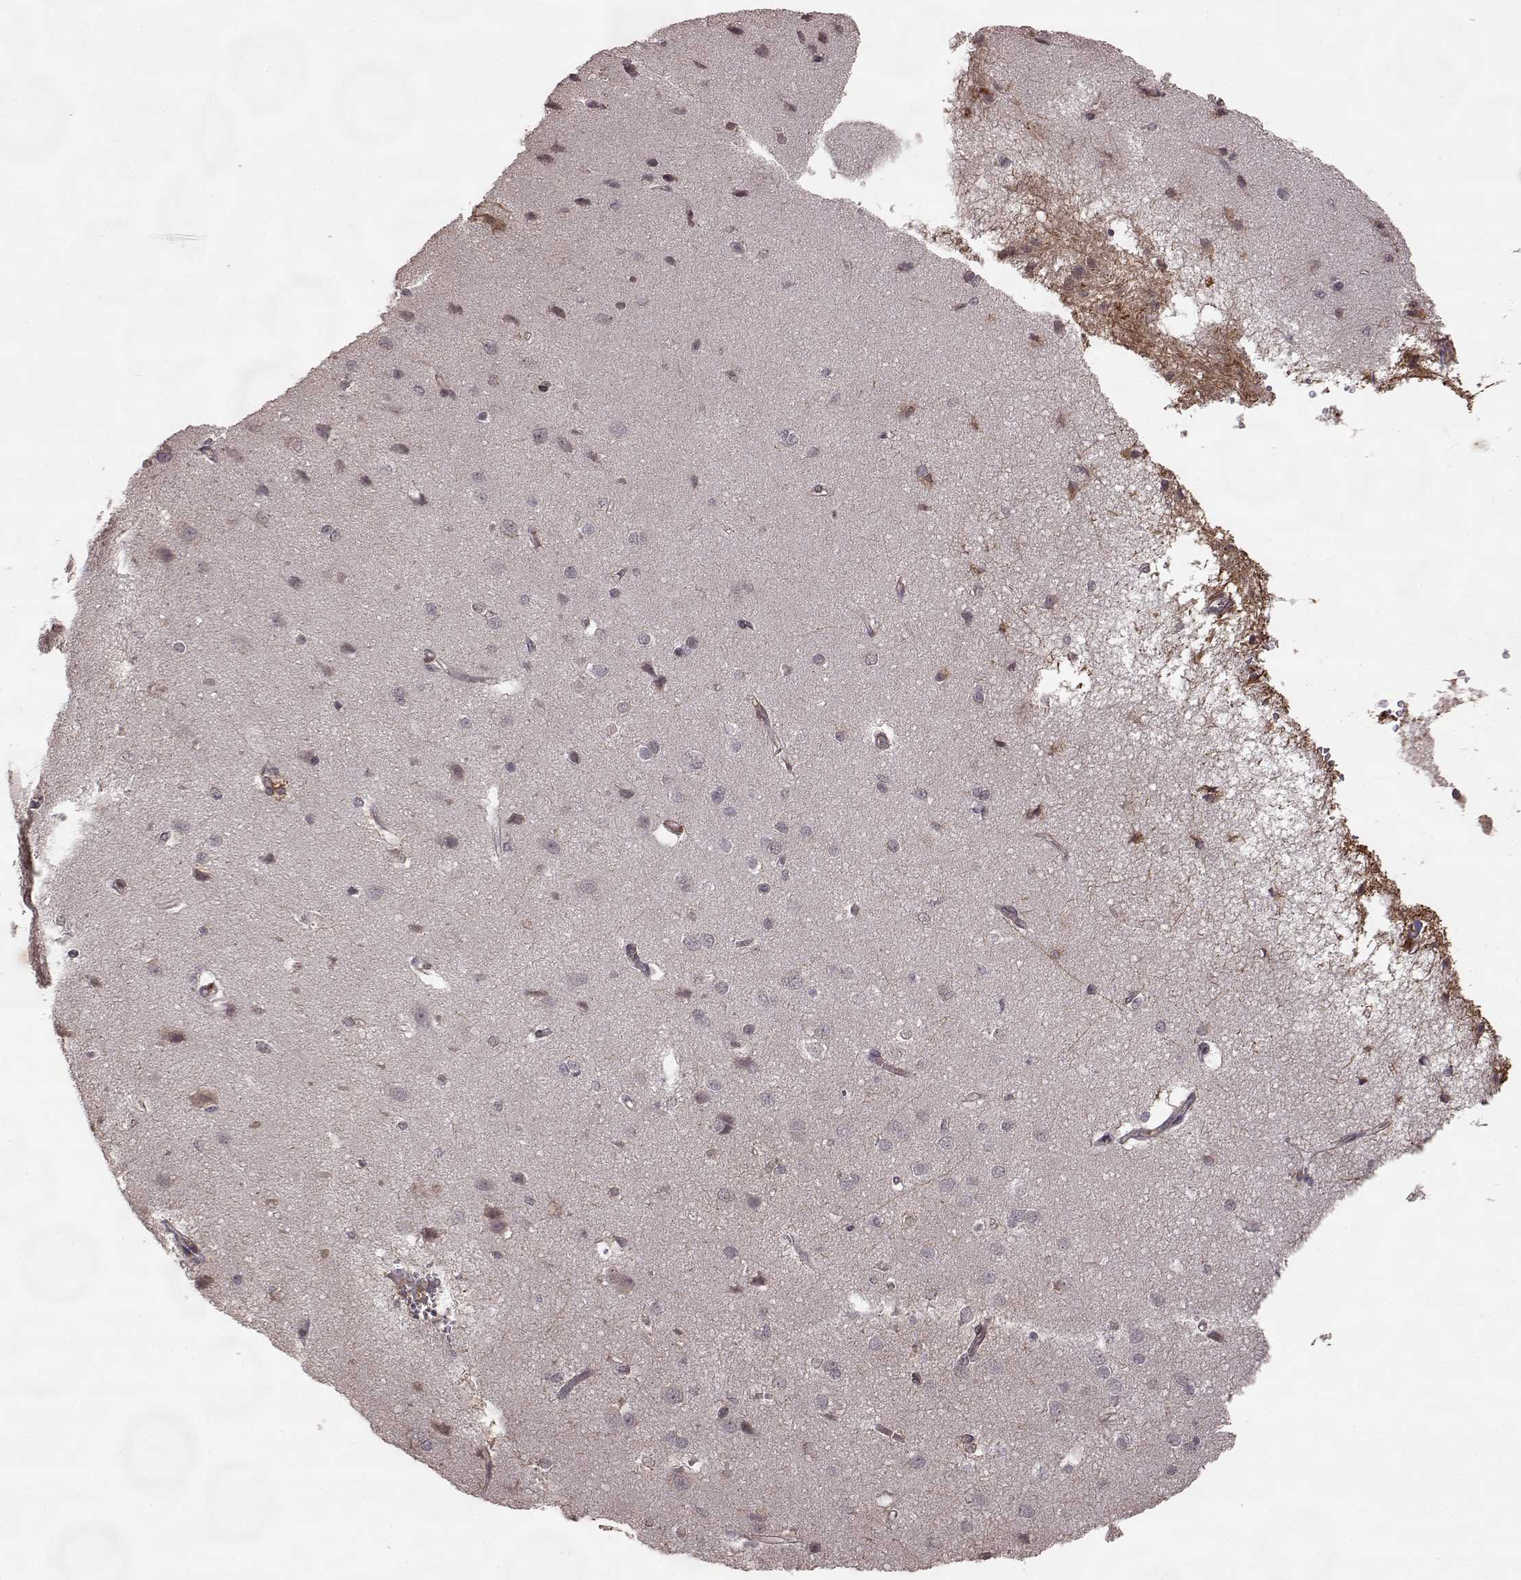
{"staining": {"intensity": "negative", "quantity": "none", "location": "none"}, "tissue": "cerebral cortex", "cell_type": "Endothelial cells", "image_type": "normal", "snomed": [{"axis": "morphology", "description": "Normal tissue, NOS"}, {"axis": "topography", "description": "Cerebral cortex"}], "caption": "A histopathology image of cerebral cortex stained for a protein reveals no brown staining in endothelial cells. Brightfield microscopy of immunohistochemistry (IHC) stained with DAB (3,3'-diaminobenzidine) (brown) and hematoxylin (blue), captured at high magnification.", "gene": "FSTL1", "patient": {"sex": "male", "age": 37}}